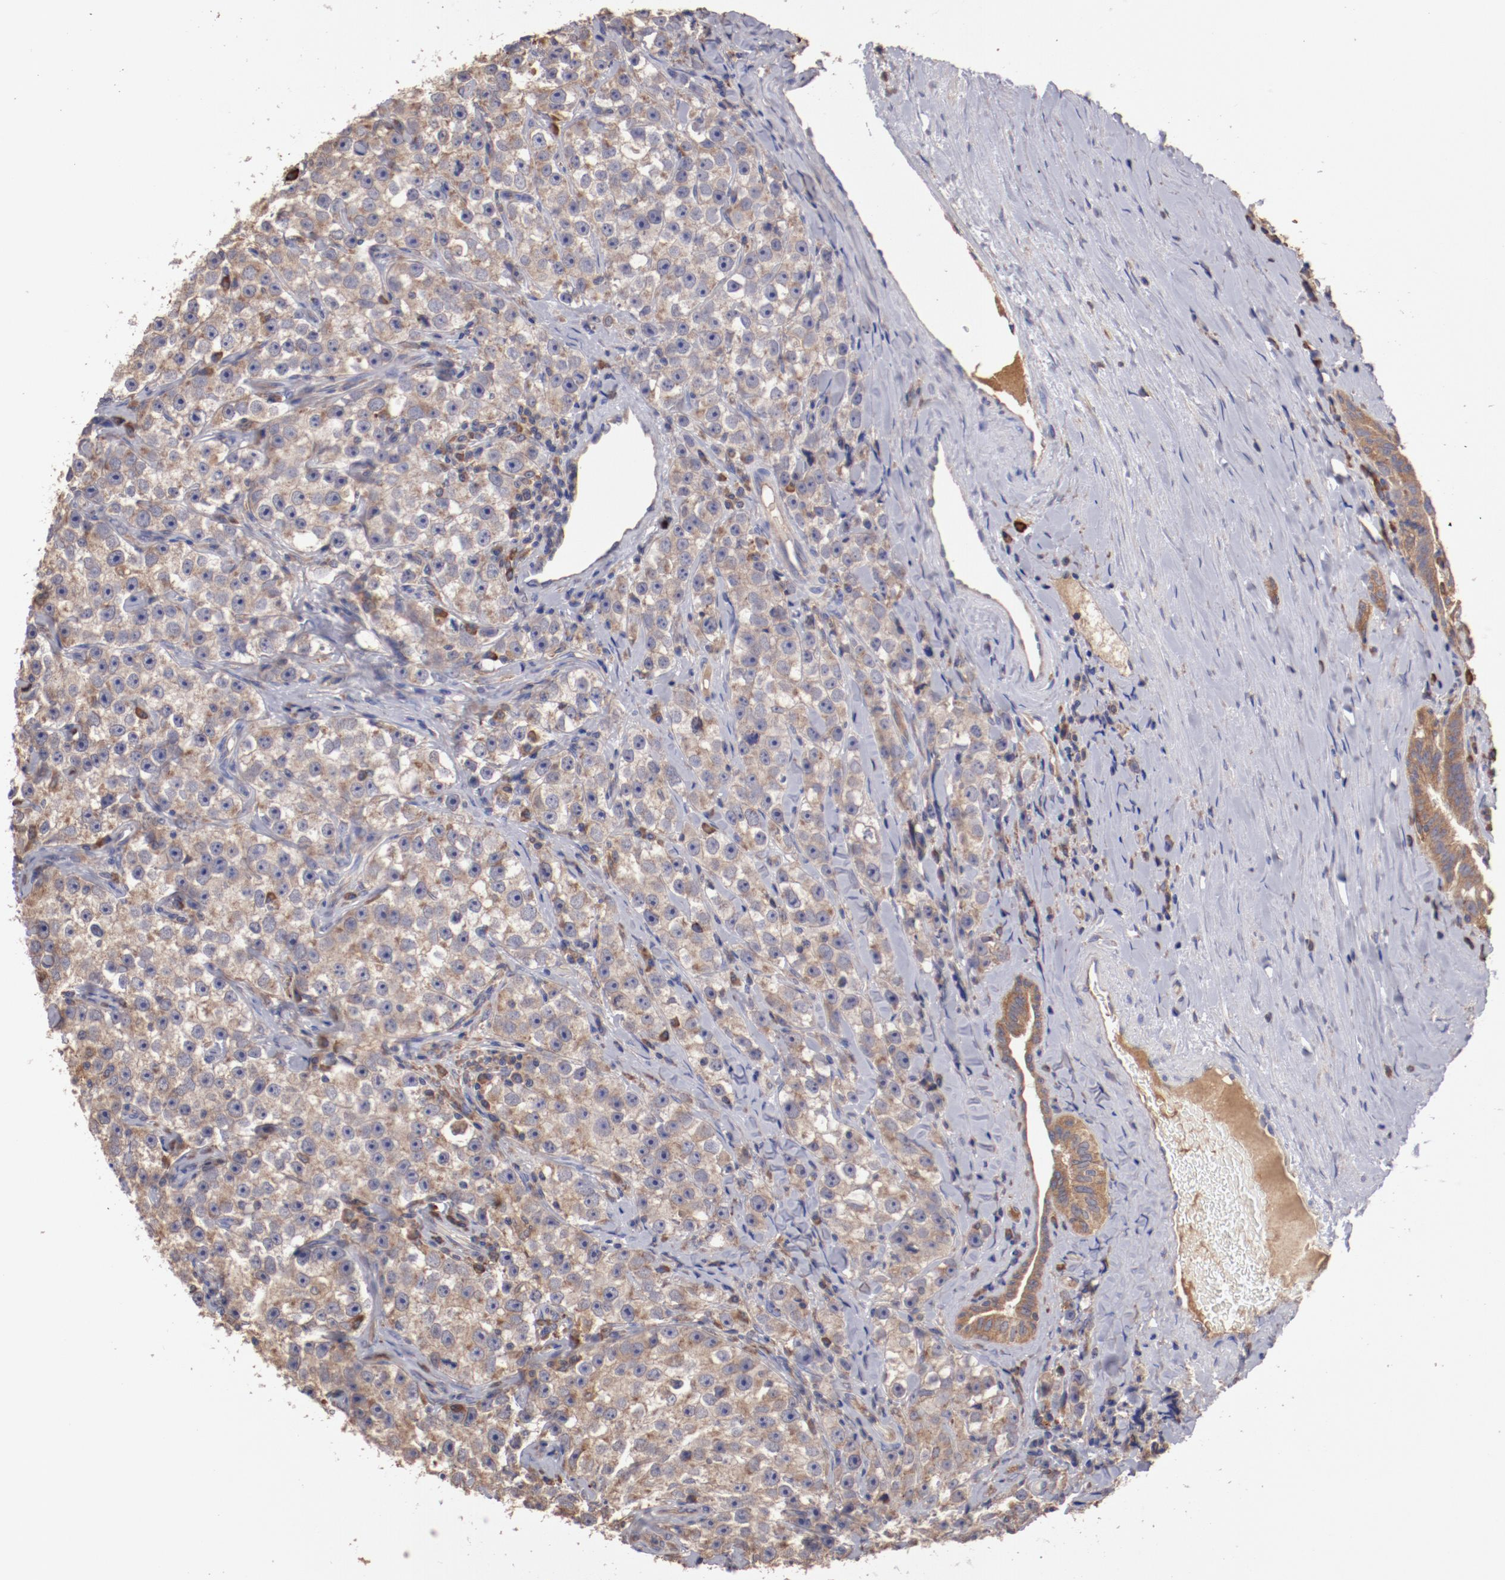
{"staining": {"intensity": "weak", "quantity": "25%-75%", "location": "cytoplasmic/membranous"}, "tissue": "testis cancer", "cell_type": "Tumor cells", "image_type": "cancer", "snomed": [{"axis": "morphology", "description": "Seminoma, NOS"}, {"axis": "topography", "description": "Testis"}], "caption": "Tumor cells reveal low levels of weak cytoplasmic/membranous positivity in approximately 25%-75% of cells in human testis seminoma. (DAB IHC with brightfield microscopy, high magnification).", "gene": "NFKBIE", "patient": {"sex": "male", "age": 32}}